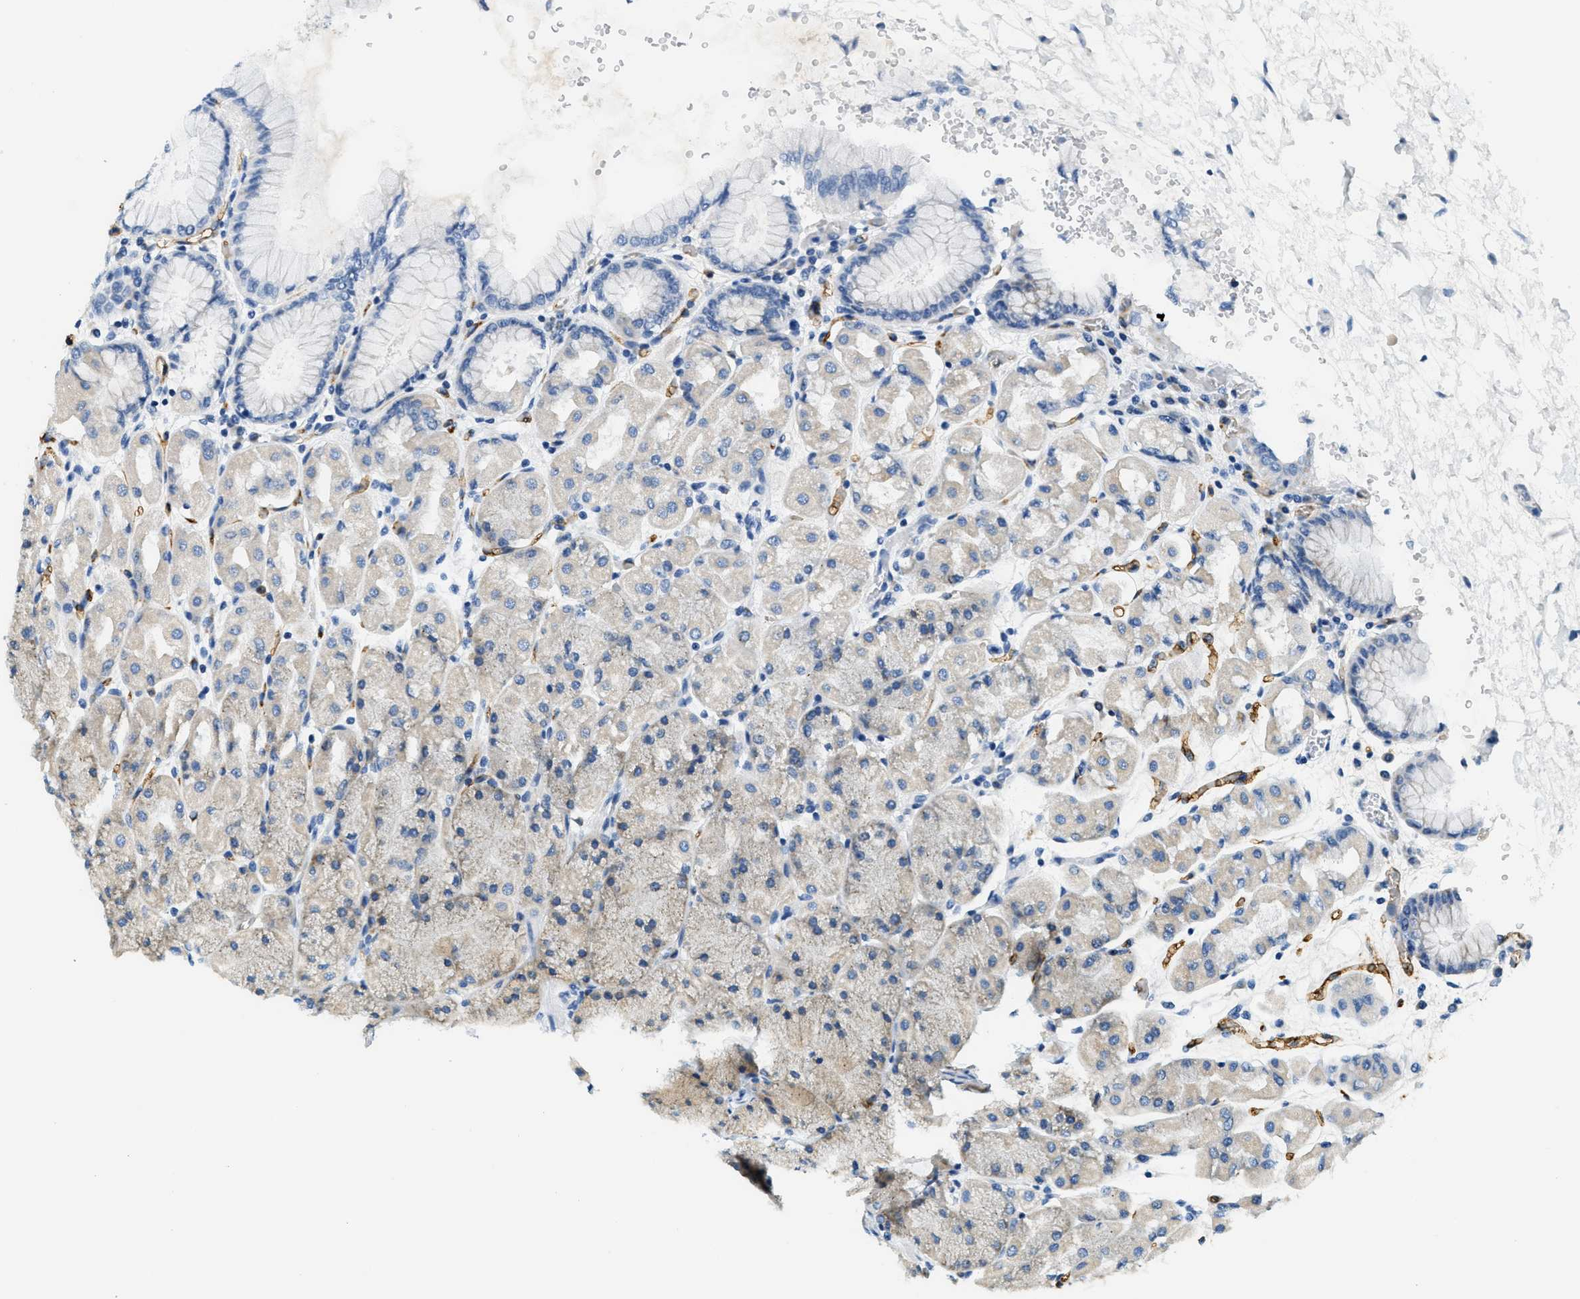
{"staining": {"intensity": "weak", "quantity": "25%-75%", "location": "cytoplasmic/membranous"}, "tissue": "stomach", "cell_type": "Glandular cells", "image_type": "normal", "snomed": [{"axis": "morphology", "description": "Normal tissue, NOS"}, {"axis": "topography", "description": "Stomach, upper"}], "caption": "Immunohistochemical staining of normal human stomach demonstrates weak cytoplasmic/membranous protein staining in about 25%-75% of glandular cells. (Brightfield microscopy of DAB IHC at high magnification).", "gene": "CA4", "patient": {"sex": "female", "age": 56}}